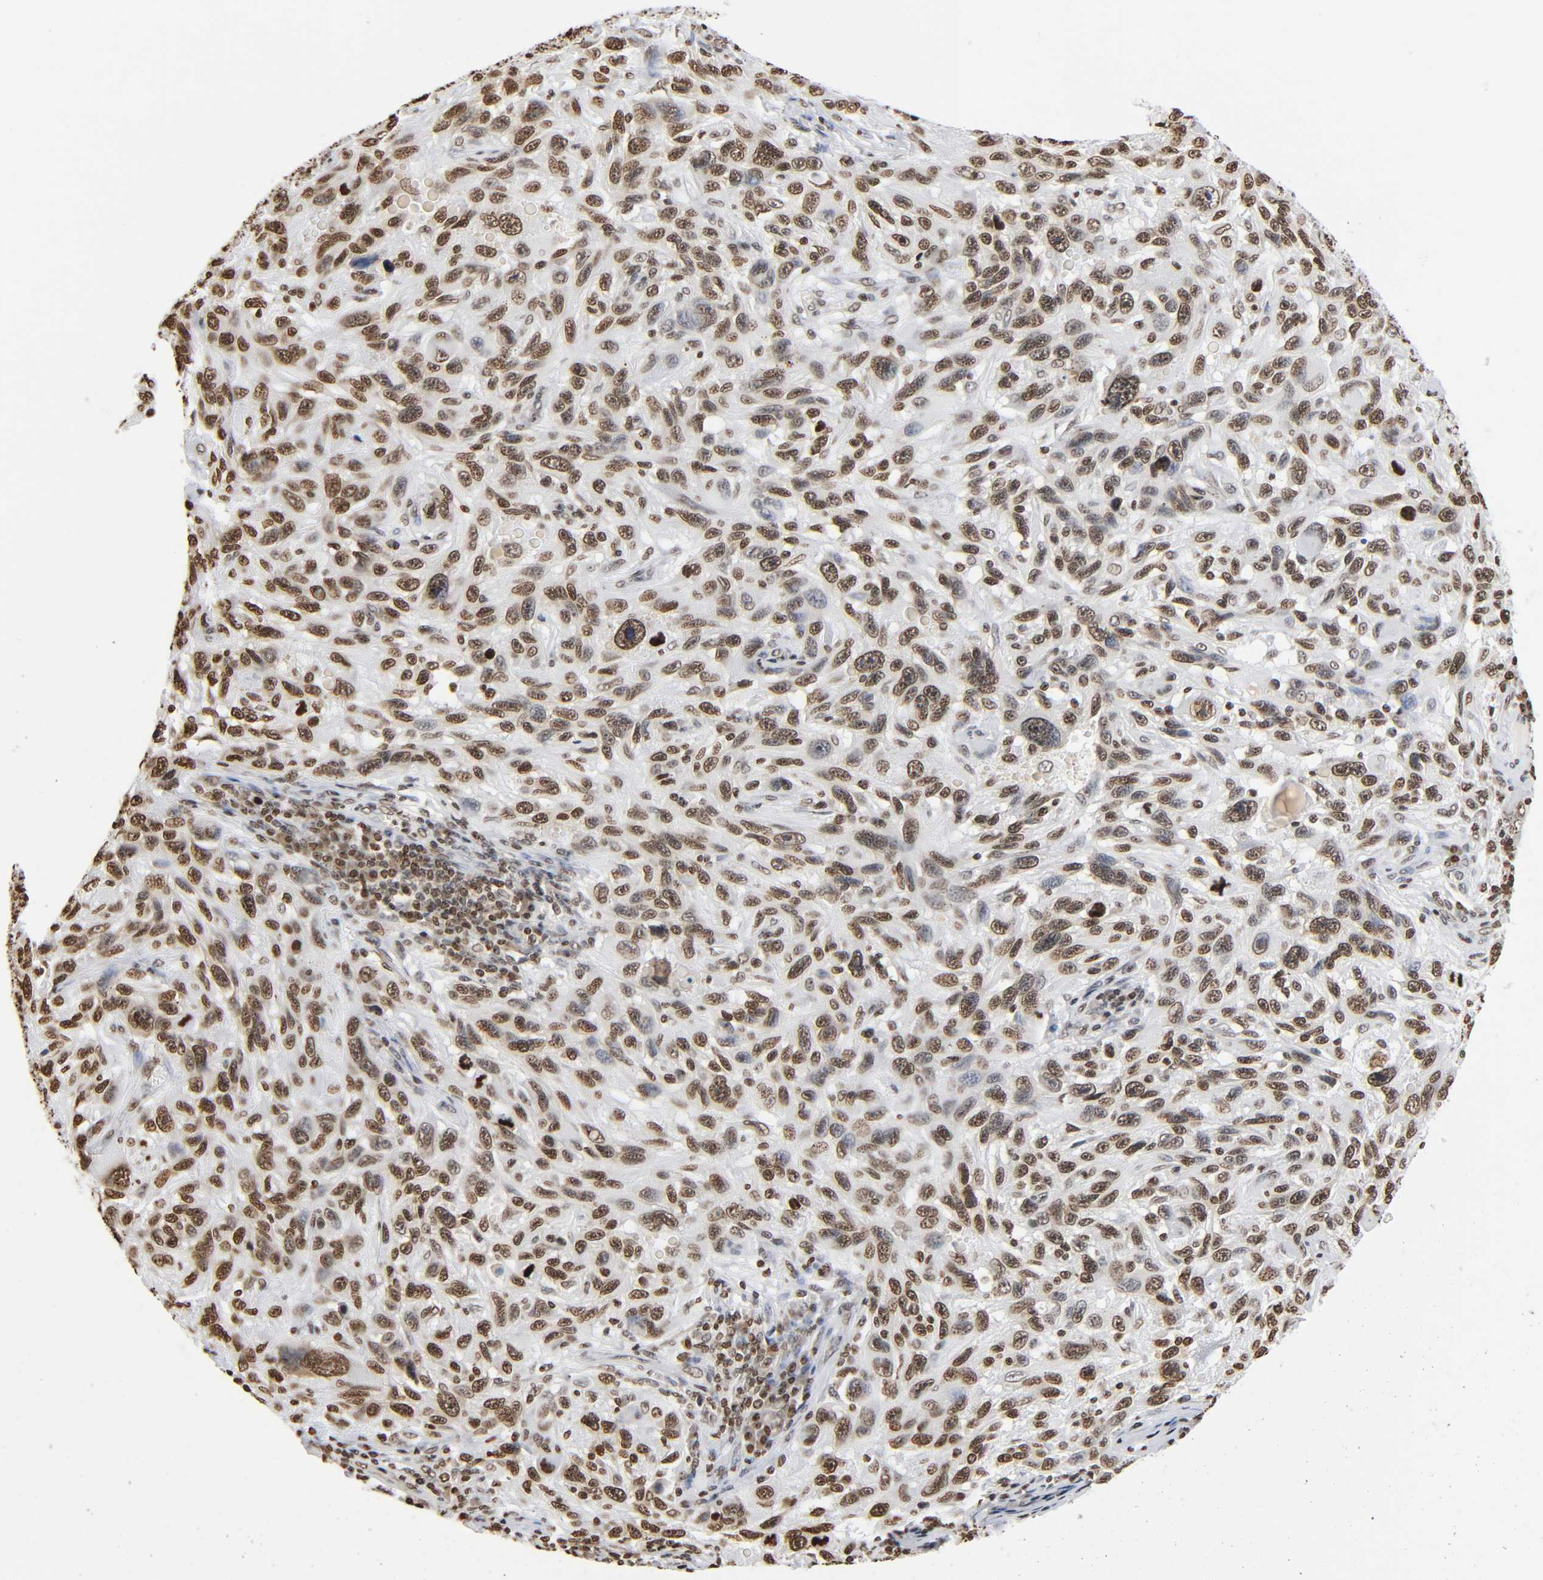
{"staining": {"intensity": "moderate", "quantity": ">75%", "location": "nuclear"}, "tissue": "melanoma", "cell_type": "Tumor cells", "image_type": "cancer", "snomed": [{"axis": "morphology", "description": "Malignant melanoma, NOS"}, {"axis": "topography", "description": "Skin"}], "caption": "This photomicrograph displays immunohistochemistry staining of human melanoma, with medium moderate nuclear expression in about >75% of tumor cells.", "gene": "HOXA6", "patient": {"sex": "male", "age": 53}}